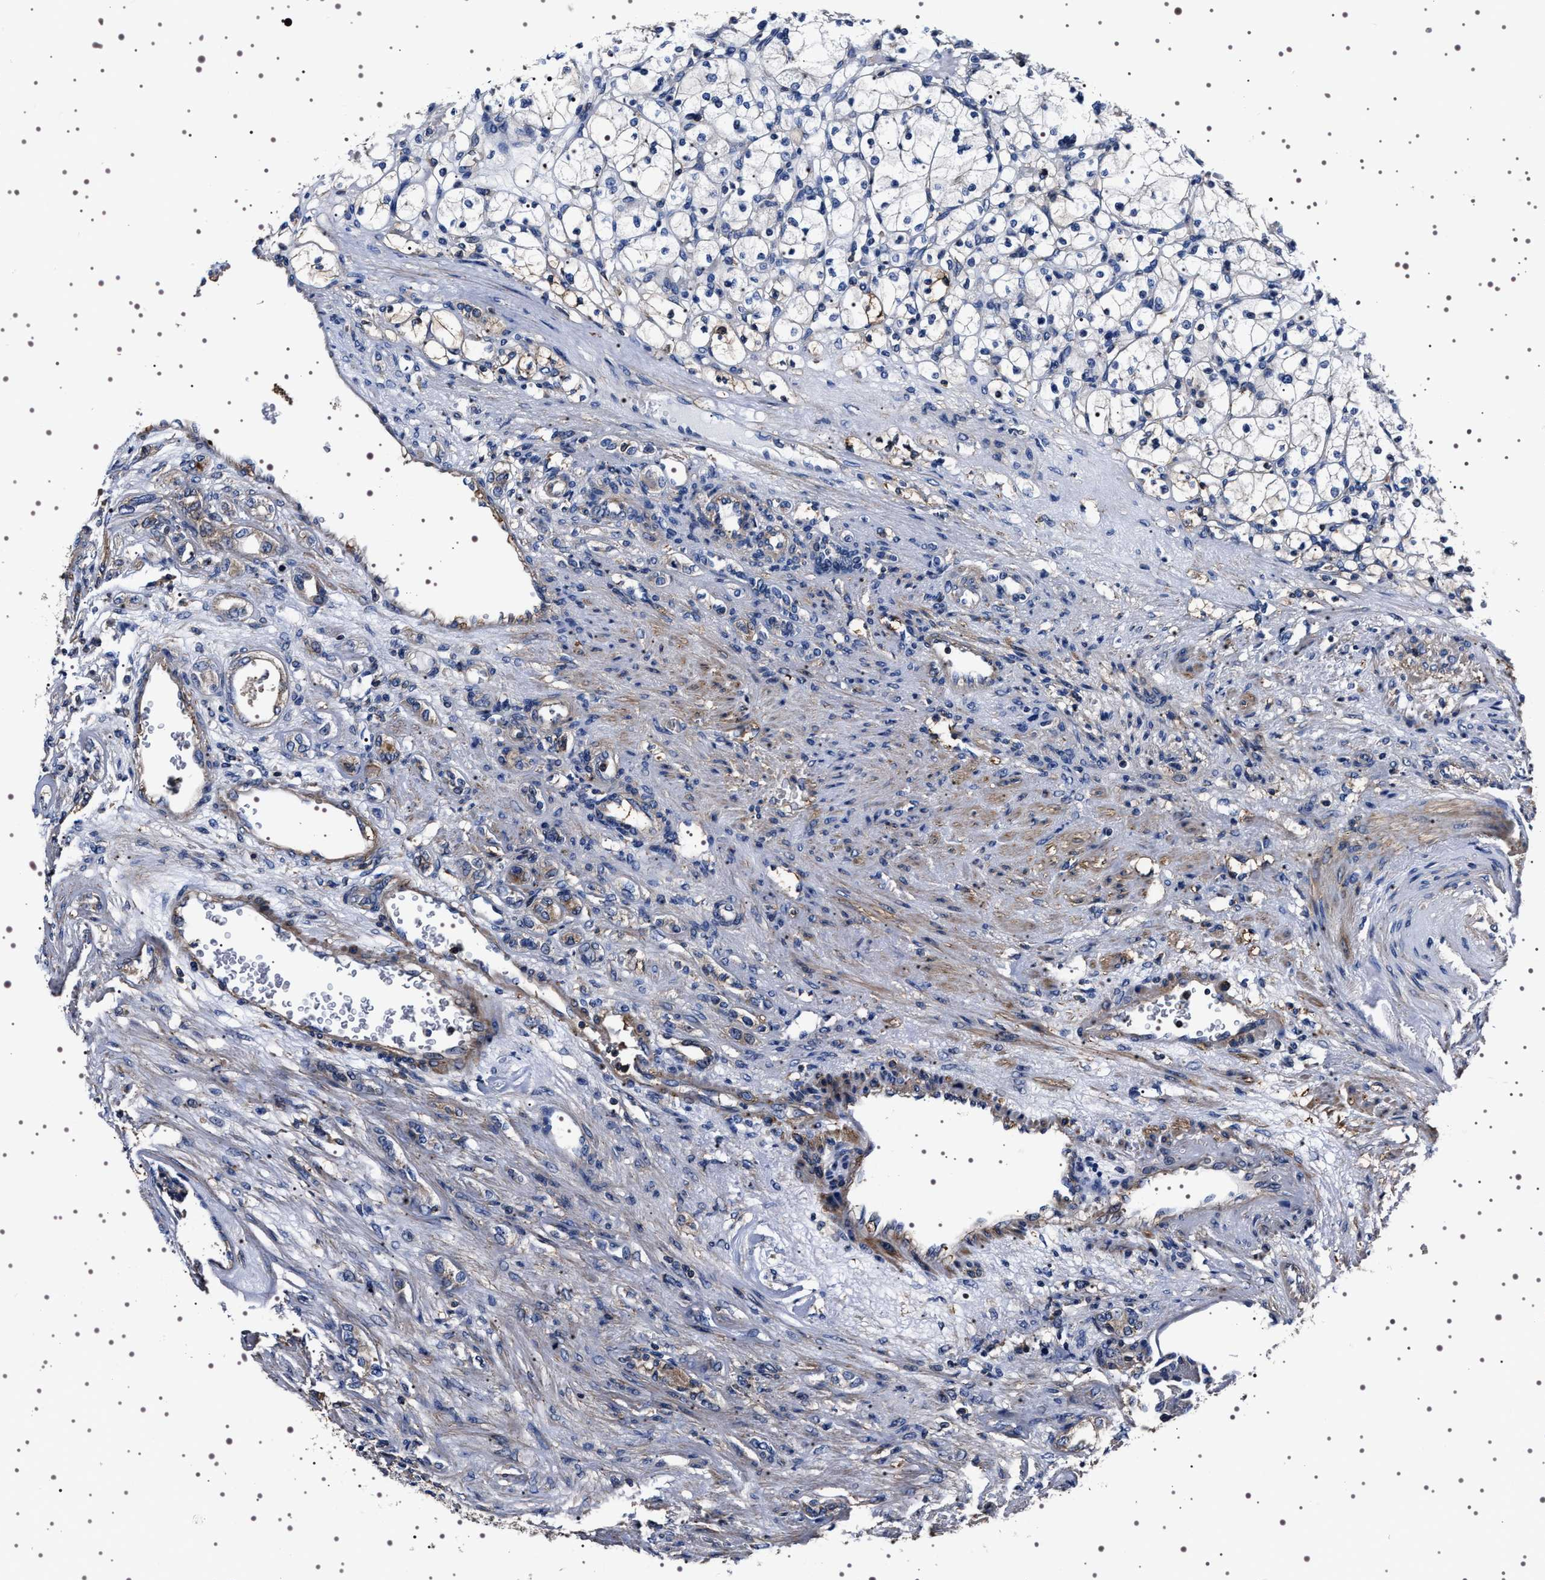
{"staining": {"intensity": "negative", "quantity": "none", "location": "none"}, "tissue": "renal cancer", "cell_type": "Tumor cells", "image_type": "cancer", "snomed": [{"axis": "morphology", "description": "Adenocarcinoma, NOS"}, {"axis": "topography", "description": "Kidney"}], "caption": "This photomicrograph is of renal adenocarcinoma stained with immunohistochemistry (IHC) to label a protein in brown with the nuclei are counter-stained blue. There is no staining in tumor cells.", "gene": "WDR1", "patient": {"sex": "female", "age": 83}}